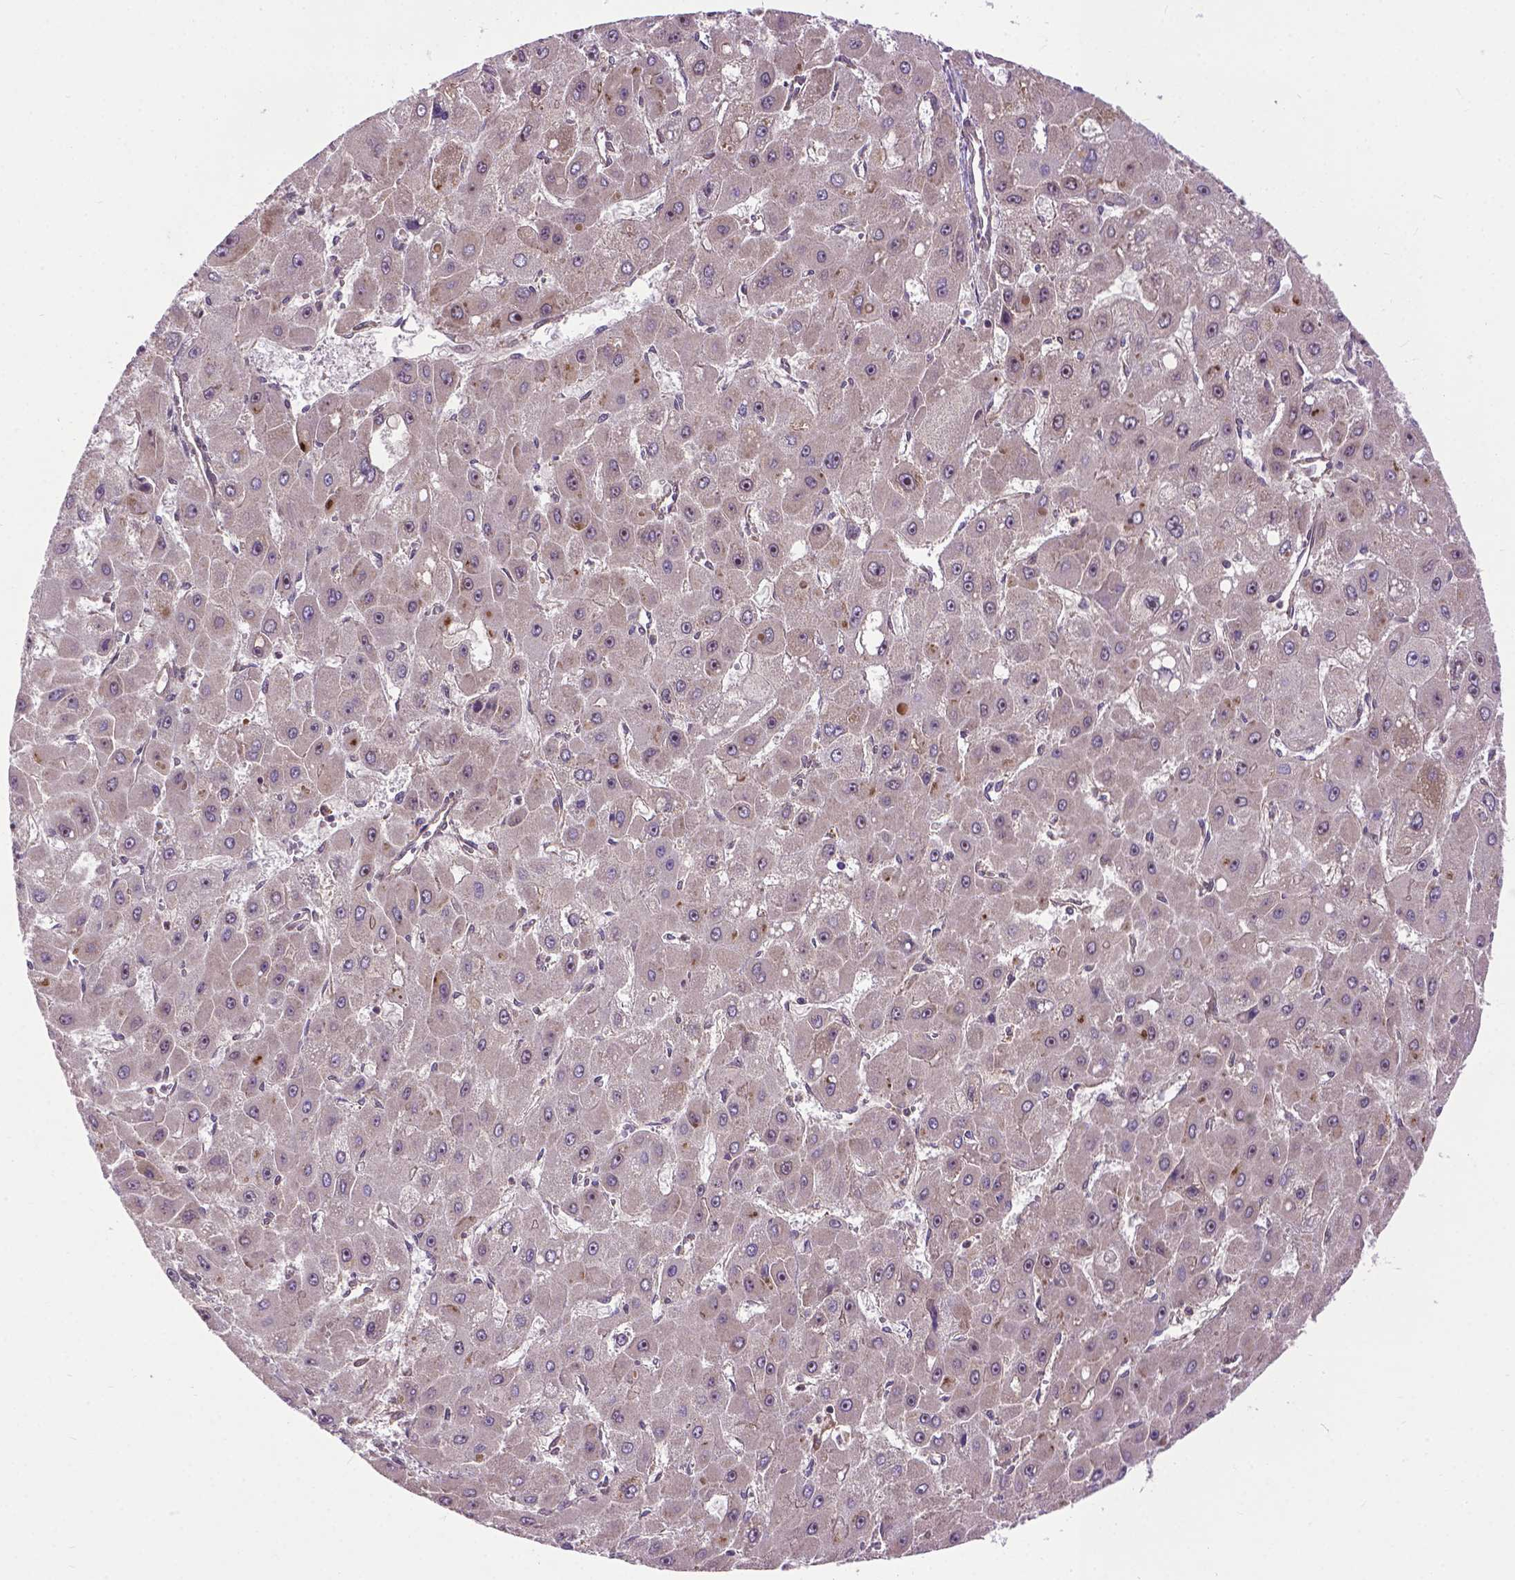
{"staining": {"intensity": "weak", "quantity": ">75%", "location": "cytoplasmic/membranous"}, "tissue": "liver cancer", "cell_type": "Tumor cells", "image_type": "cancer", "snomed": [{"axis": "morphology", "description": "Carcinoma, Hepatocellular, NOS"}, {"axis": "topography", "description": "Liver"}], "caption": "An immunohistochemistry photomicrograph of tumor tissue is shown. Protein staining in brown highlights weak cytoplasmic/membranous positivity in hepatocellular carcinoma (liver) within tumor cells.", "gene": "ZNF616", "patient": {"sex": "female", "age": 25}}